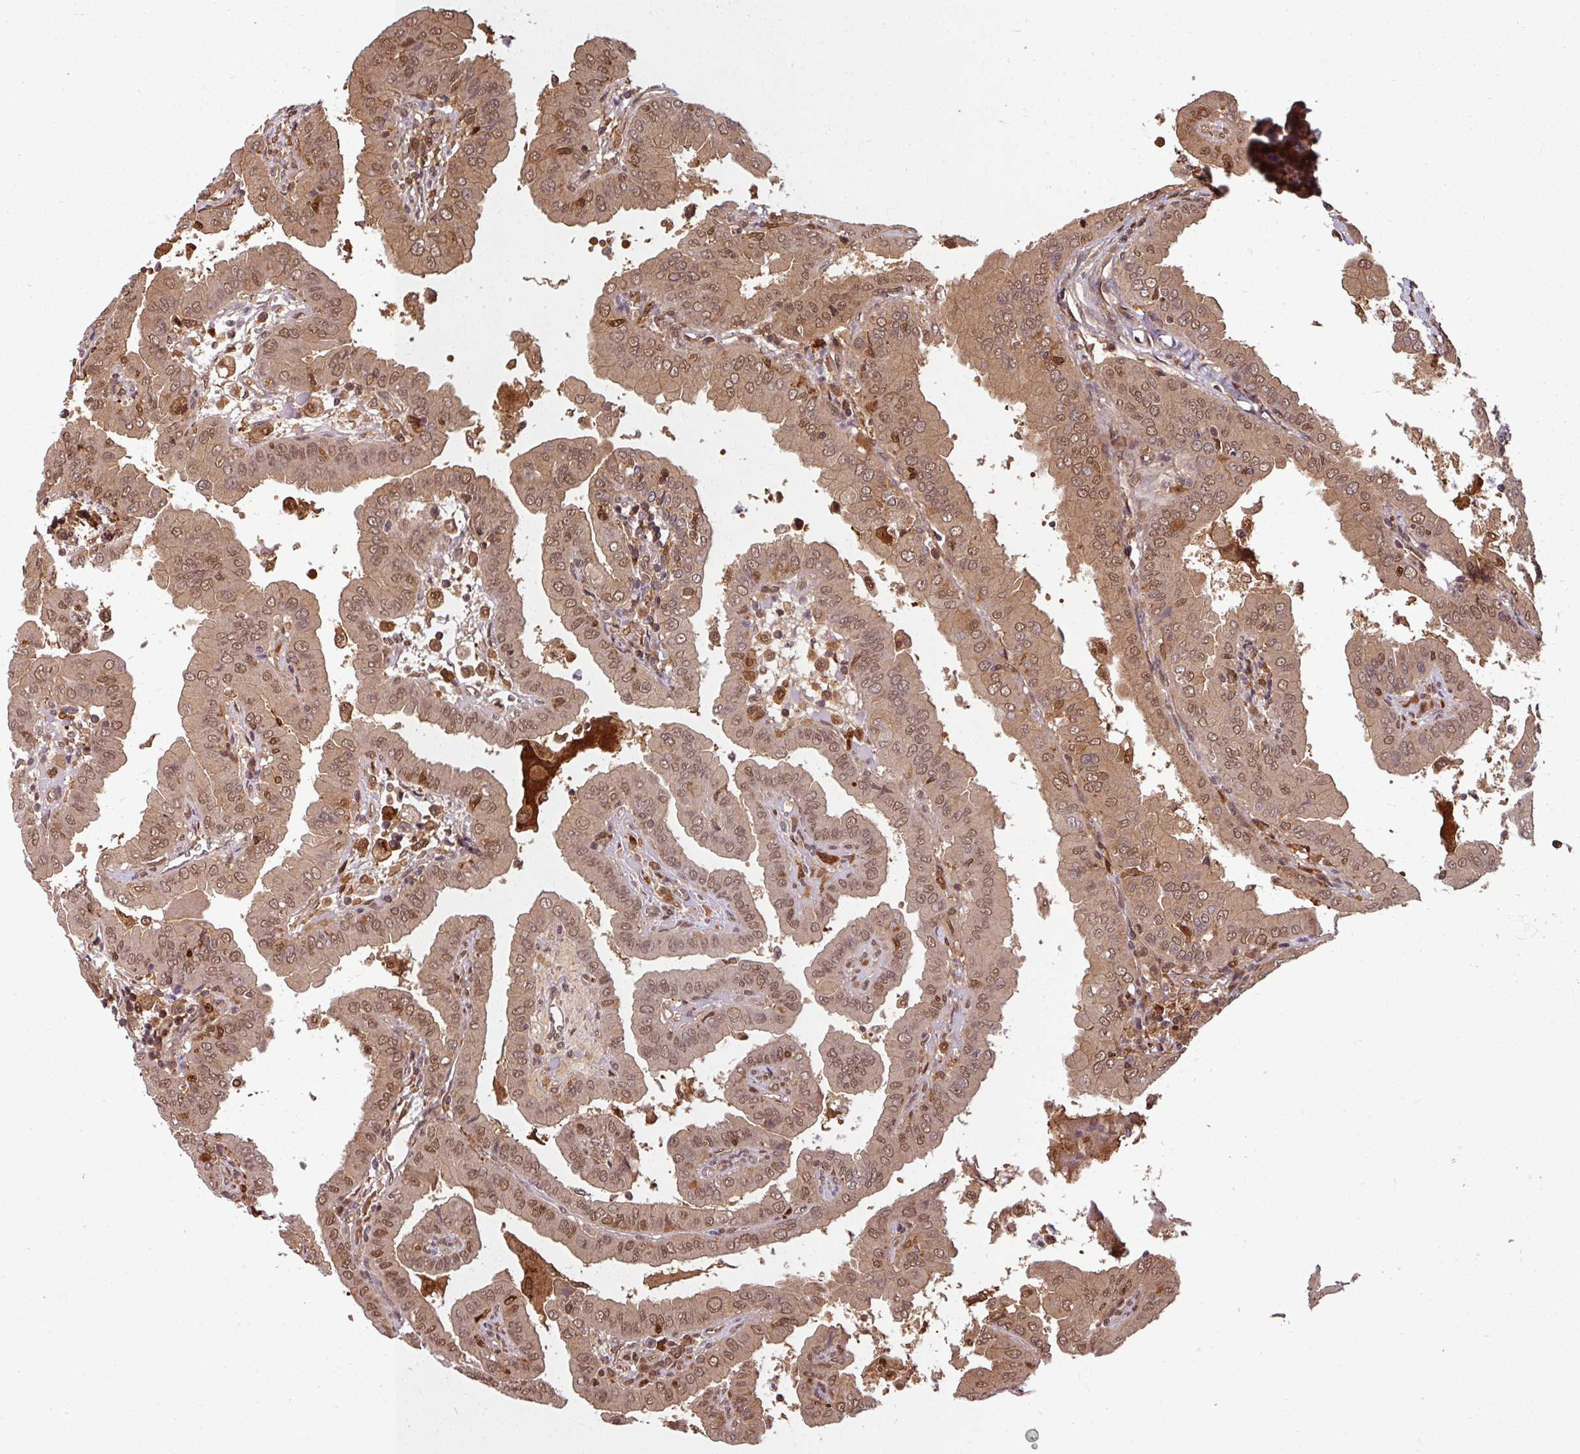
{"staining": {"intensity": "moderate", "quantity": ">75%", "location": "cytoplasmic/membranous,nuclear"}, "tissue": "thyroid cancer", "cell_type": "Tumor cells", "image_type": "cancer", "snomed": [{"axis": "morphology", "description": "Papillary adenocarcinoma, NOS"}, {"axis": "topography", "description": "Thyroid gland"}], "caption": "Thyroid cancer tissue demonstrates moderate cytoplasmic/membranous and nuclear positivity in about >75% of tumor cells, visualized by immunohistochemistry.", "gene": "KCTD11", "patient": {"sex": "male", "age": 33}}